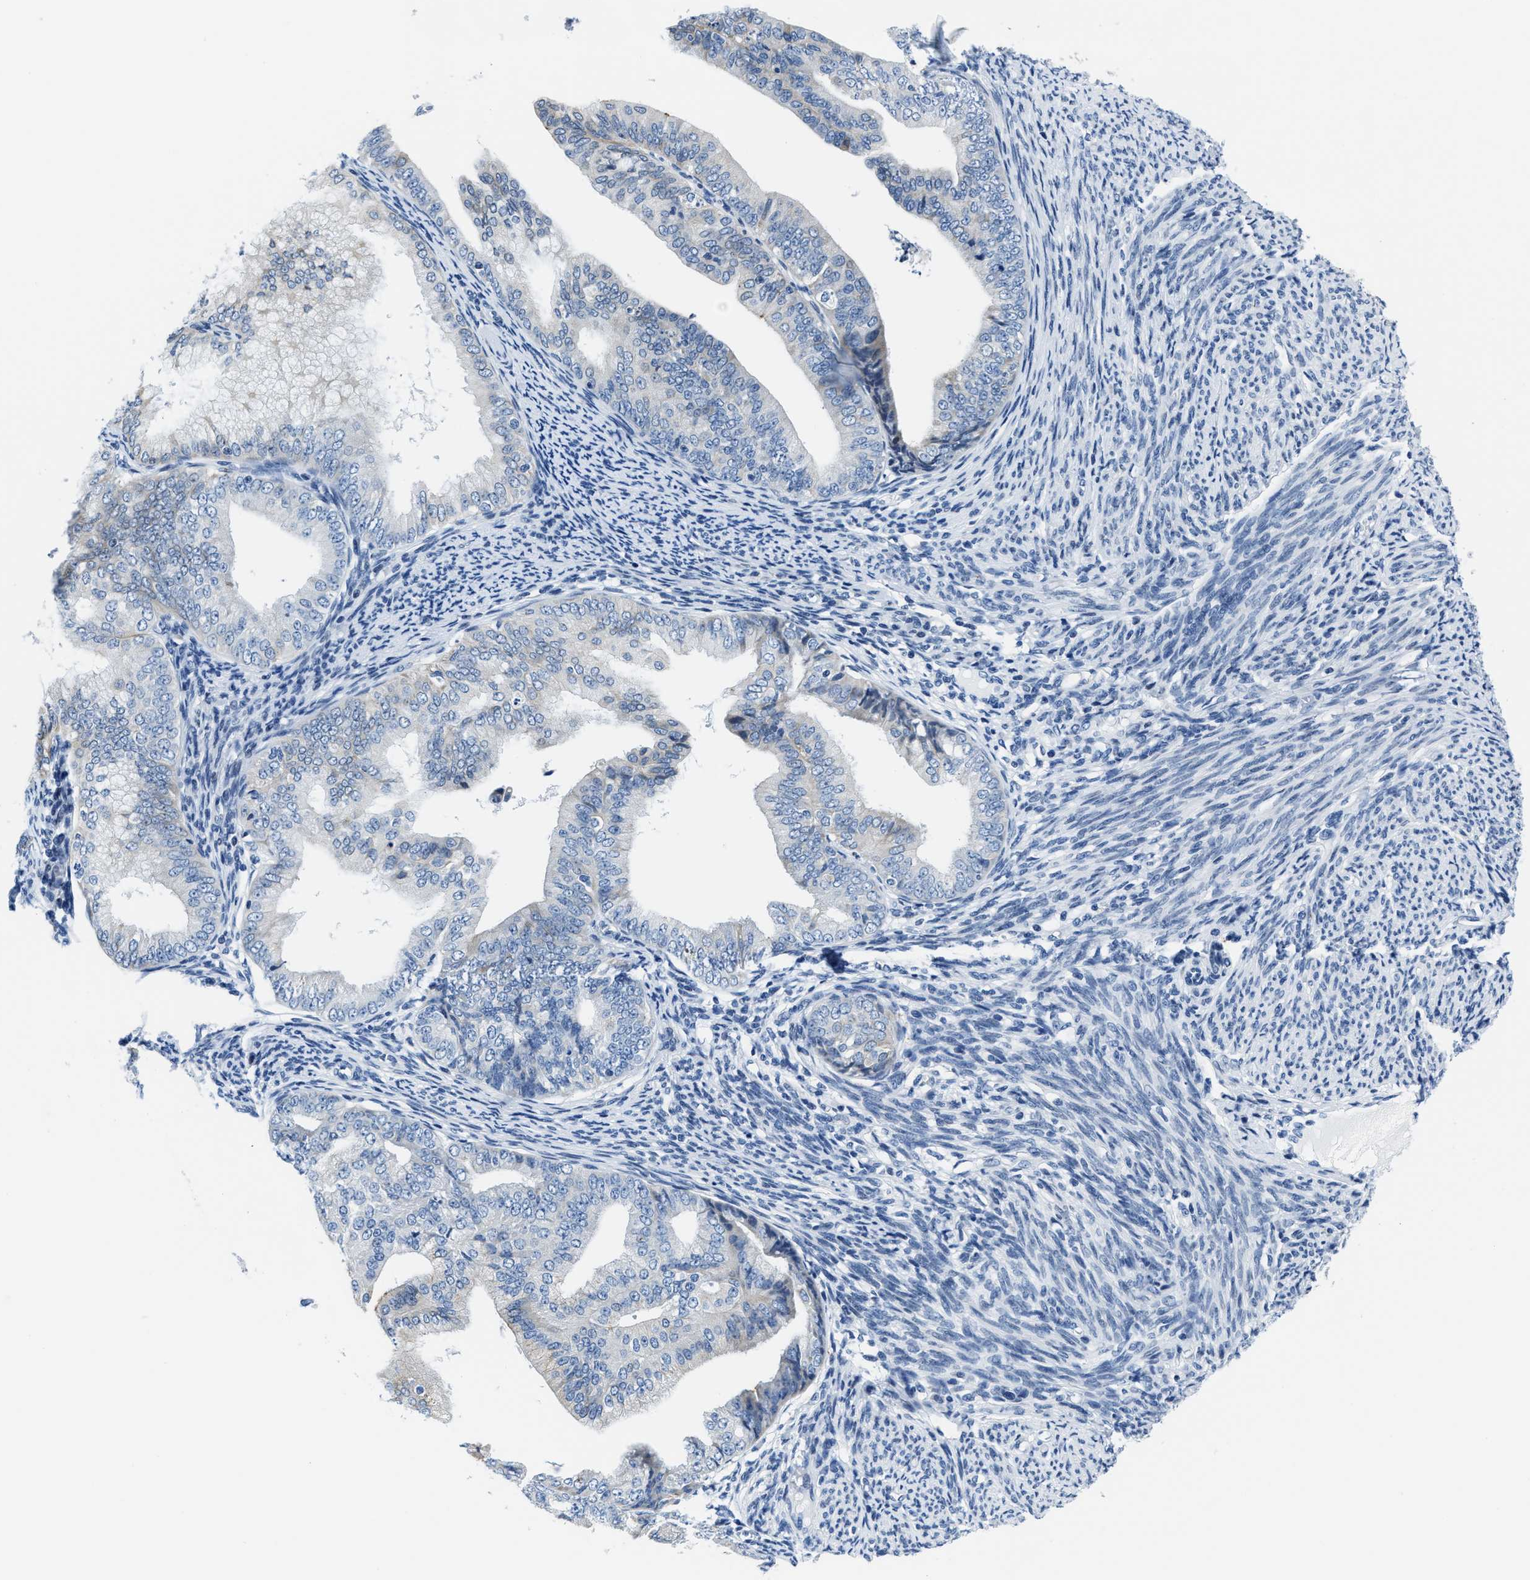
{"staining": {"intensity": "negative", "quantity": "none", "location": "none"}, "tissue": "endometrial cancer", "cell_type": "Tumor cells", "image_type": "cancer", "snomed": [{"axis": "morphology", "description": "Adenocarcinoma, NOS"}, {"axis": "topography", "description": "Endometrium"}], "caption": "Human endometrial cancer (adenocarcinoma) stained for a protein using immunohistochemistry (IHC) shows no expression in tumor cells.", "gene": "ASZ1", "patient": {"sex": "female", "age": 63}}